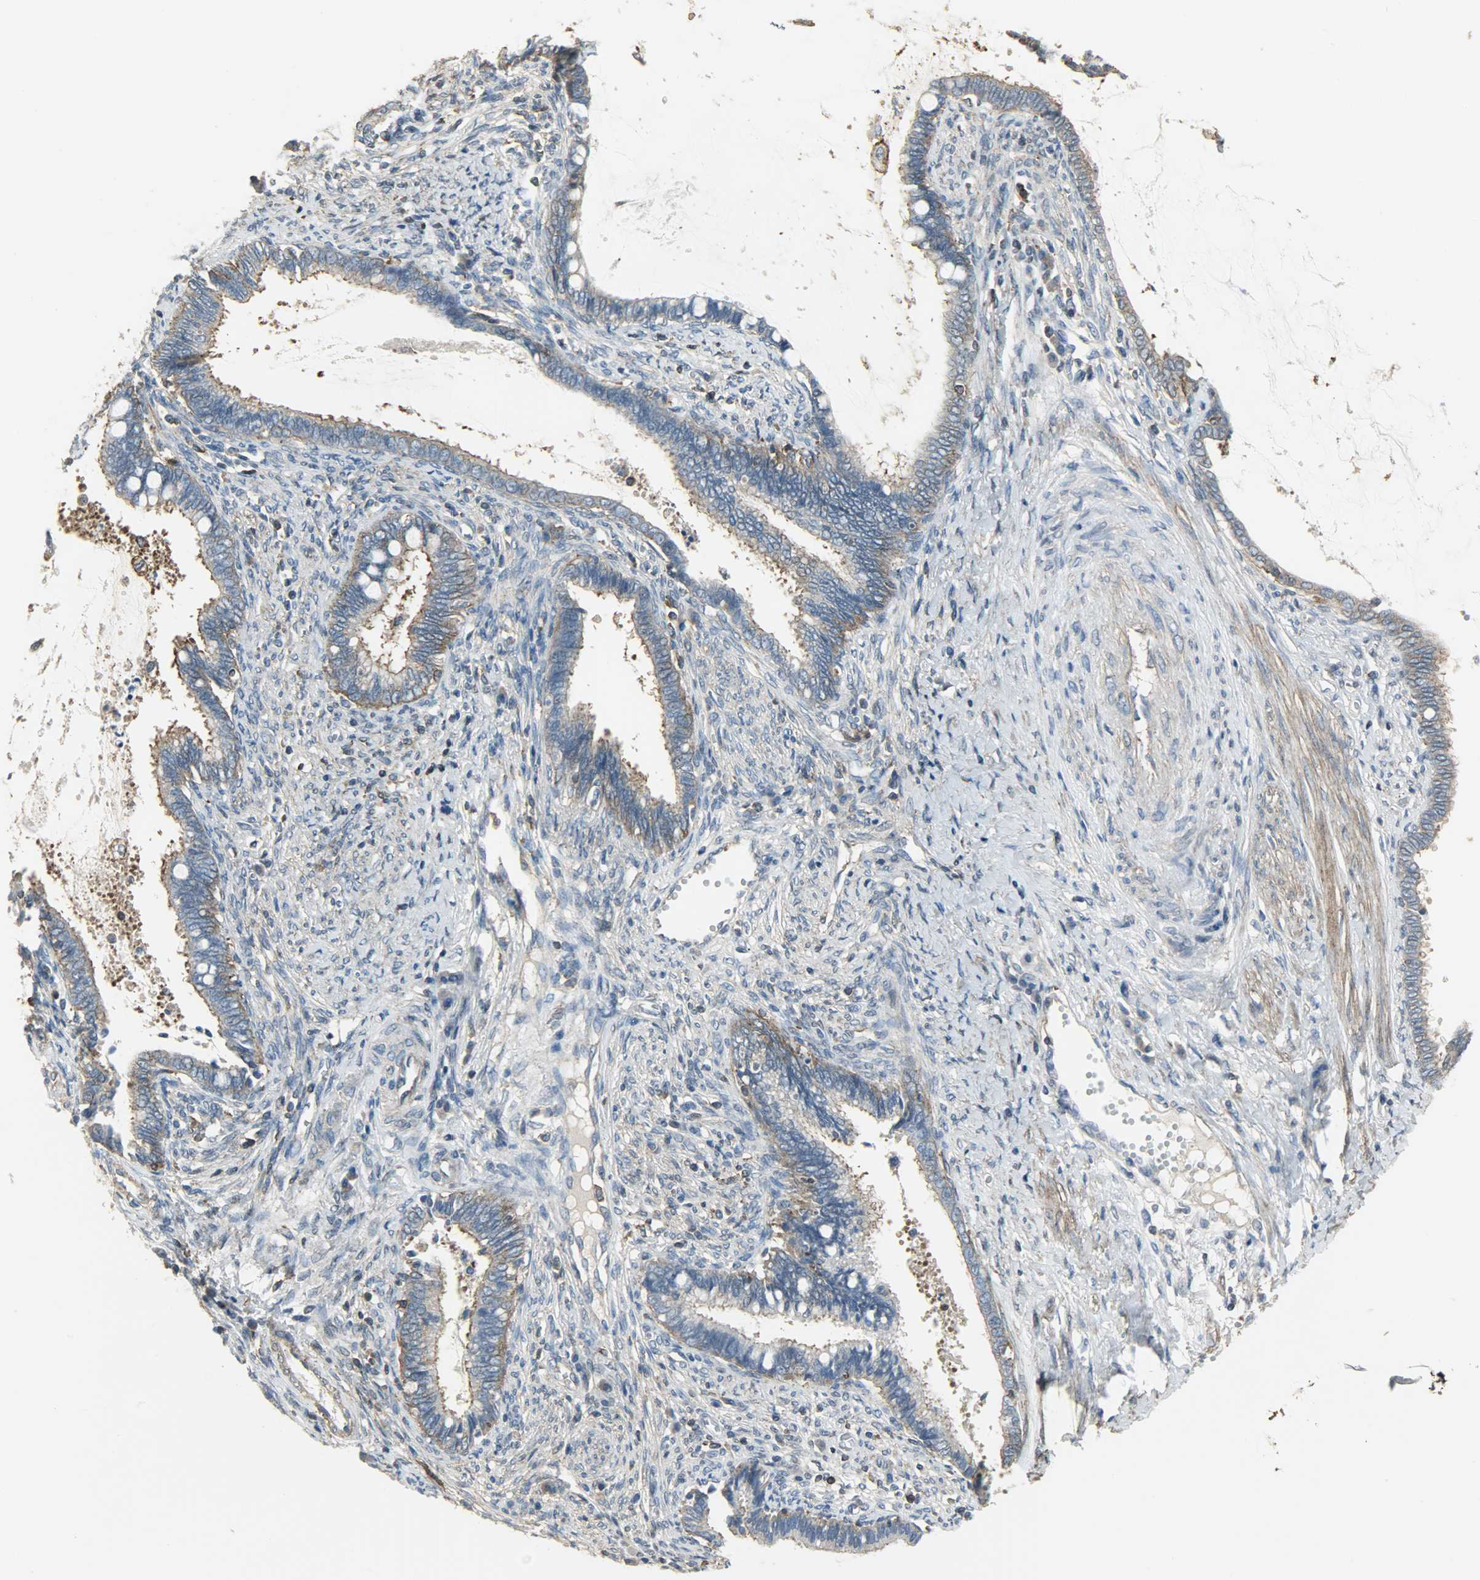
{"staining": {"intensity": "weak", "quantity": ">75%", "location": "cytoplasmic/membranous"}, "tissue": "cervical cancer", "cell_type": "Tumor cells", "image_type": "cancer", "snomed": [{"axis": "morphology", "description": "Adenocarcinoma, NOS"}, {"axis": "topography", "description": "Cervix"}], "caption": "Immunohistochemistry (IHC) staining of cervical adenocarcinoma, which exhibits low levels of weak cytoplasmic/membranous expression in approximately >75% of tumor cells indicating weak cytoplasmic/membranous protein staining. The staining was performed using DAB (brown) for protein detection and nuclei were counterstained in hematoxylin (blue).", "gene": "DNAJA4", "patient": {"sex": "female", "age": 44}}